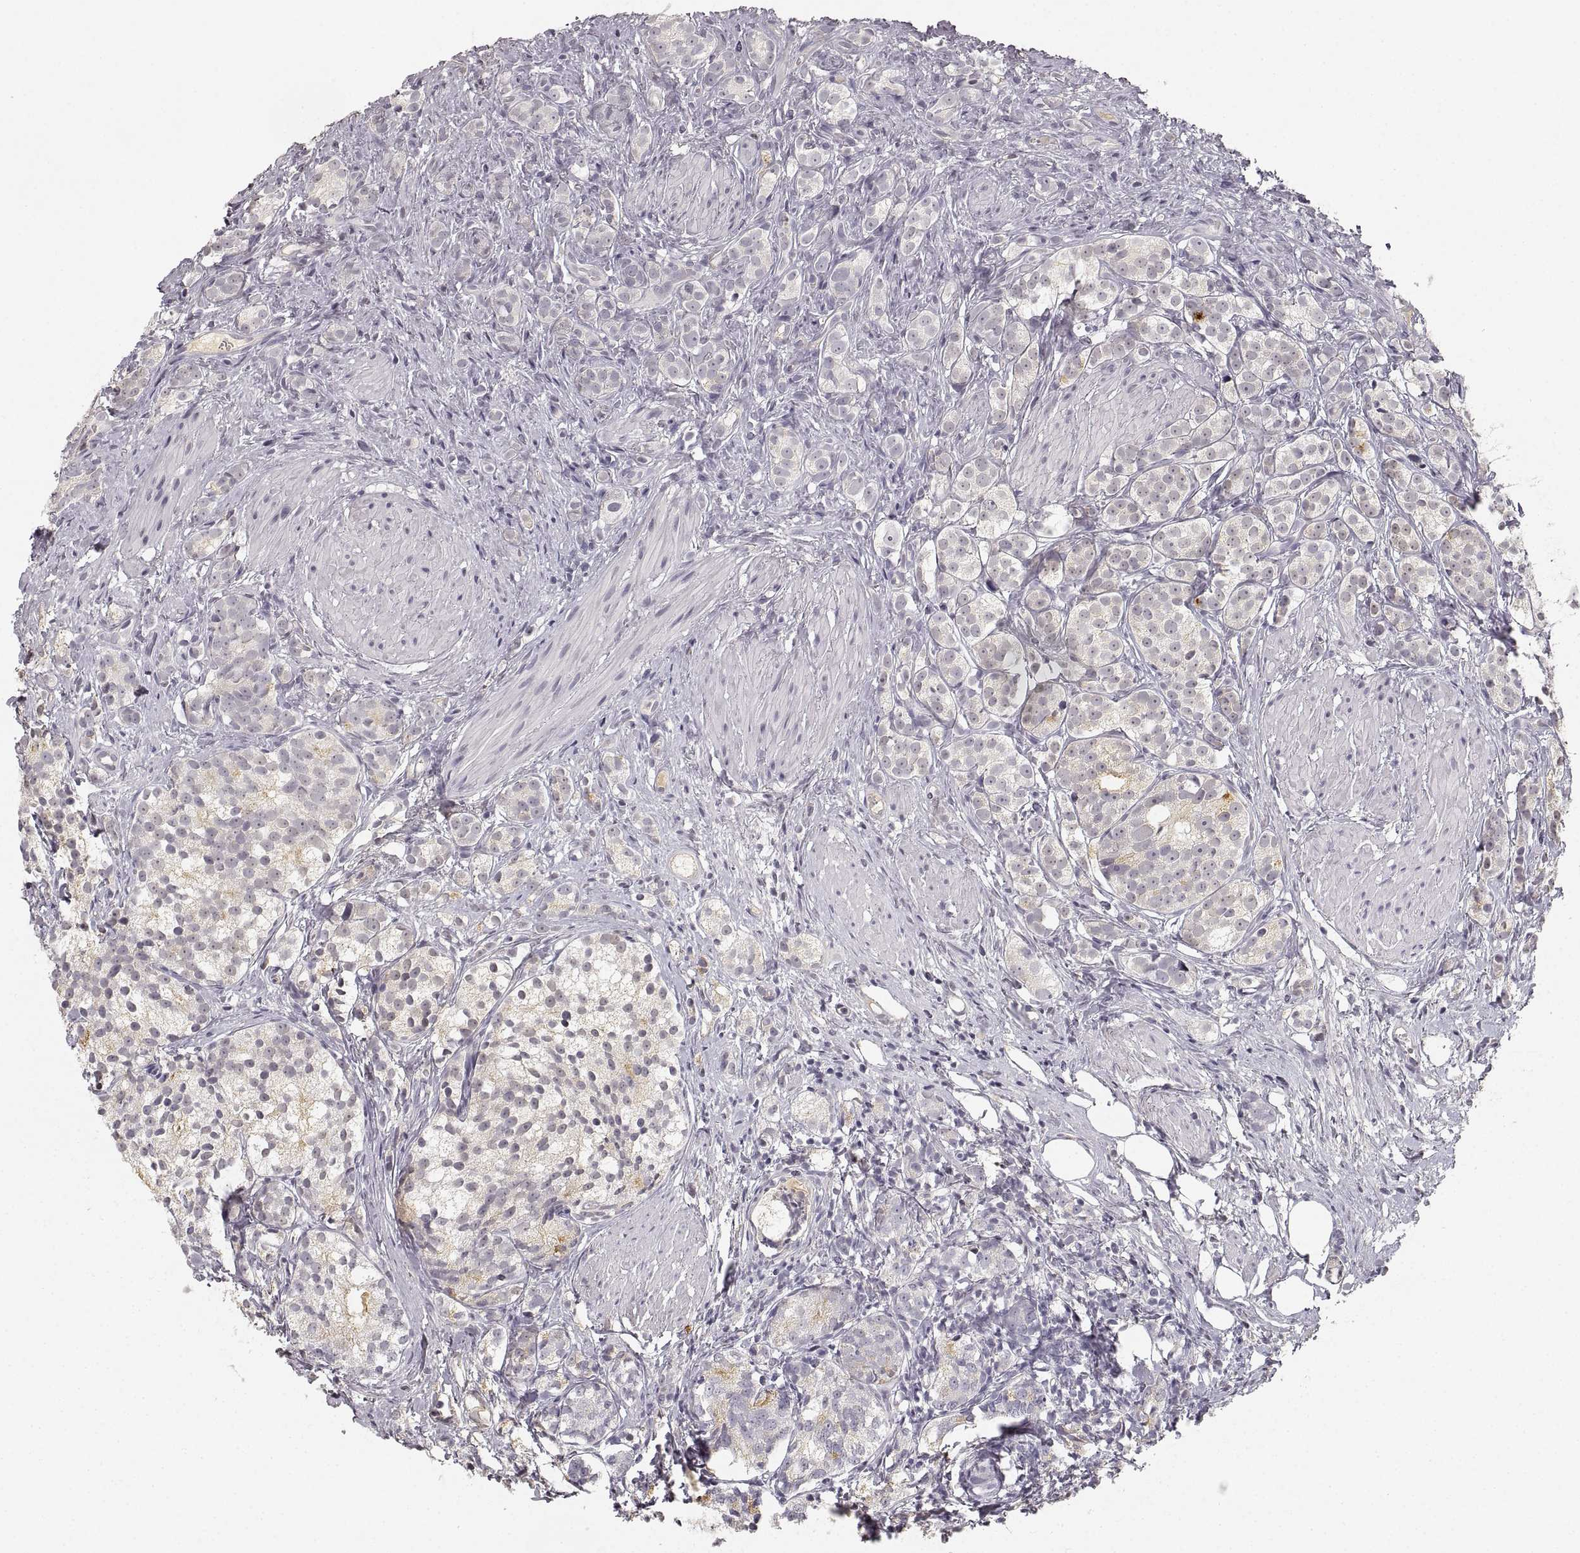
{"staining": {"intensity": "weak", "quantity": "<25%", "location": "cytoplasmic/membranous"}, "tissue": "prostate cancer", "cell_type": "Tumor cells", "image_type": "cancer", "snomed": [{"axis": "morphology", "description": "Adenocarcinoma, High grade"}, {"axis": "topography", "description": "Prostate"}], "caption": "There is no significant staining in tumor cells of prostate cancer (adenocarcinoma (high-grade)). (DAB (3,3'-diaminobenzidine) immunohistochemistry (IHC), high magnification).", "gene": "RUNDC3A", "patient": {"sex": "male", "age": 53}}